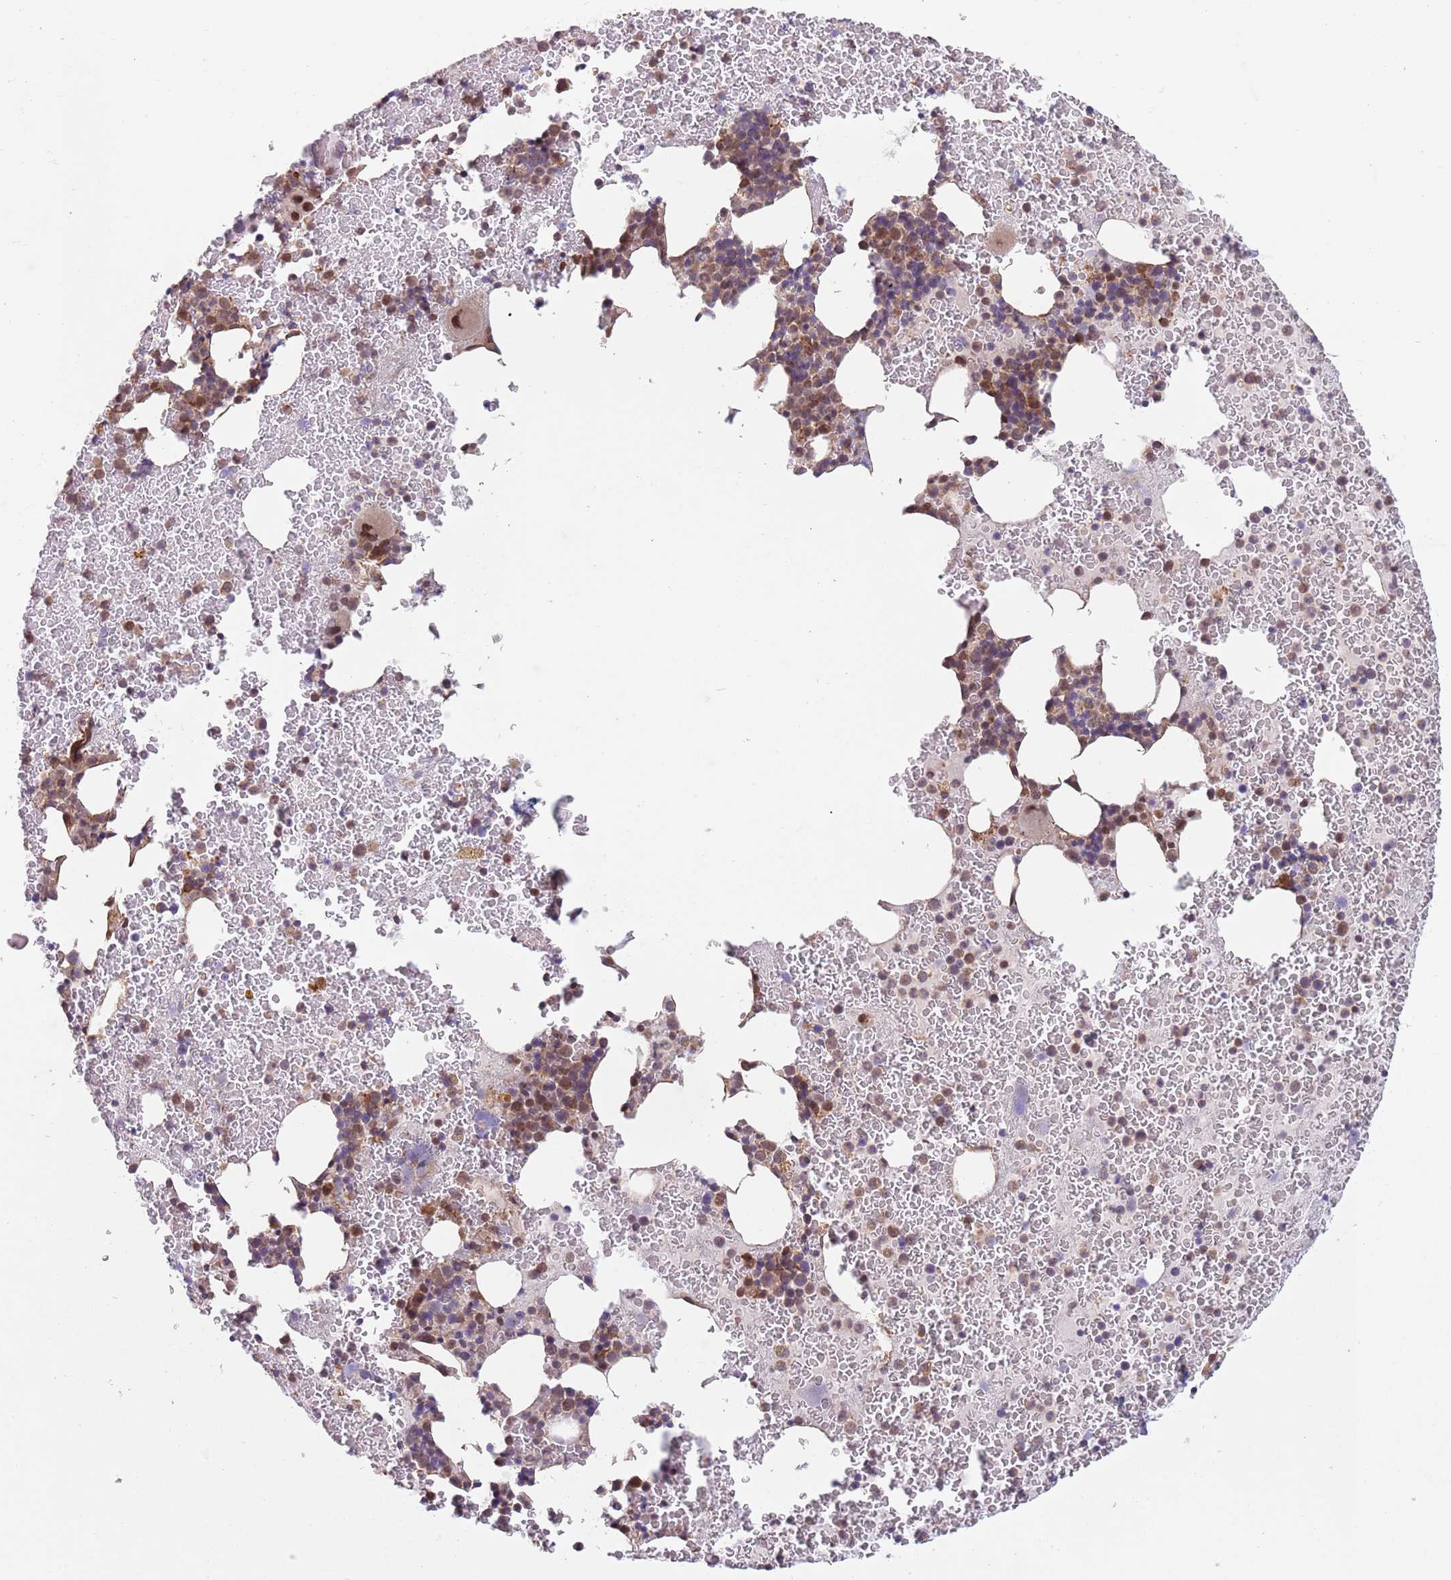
{"staining": {"intensity": "moderate", "quantity": "<25%", "location": "nuclear"}, "tissue": "bone marrow", "cell_type": "Hematopoietic cells", "image_type": "normal", "snomed": [{"axis": "morphology", "description": "Normal tissue, NOS"}, {"axis": "topography", "description": "Bone marrow"}], "caption": "Protein expression analysis of normal human bone marrow reveals moderate nuclear positivity in about <25% of hematopoietic cells. Immunohistochemistry (ihc) stains the protein in brown and the nuclei are stained blue.", "gene": "CHD9", "patient": {"sex": "male", "age": 26}}